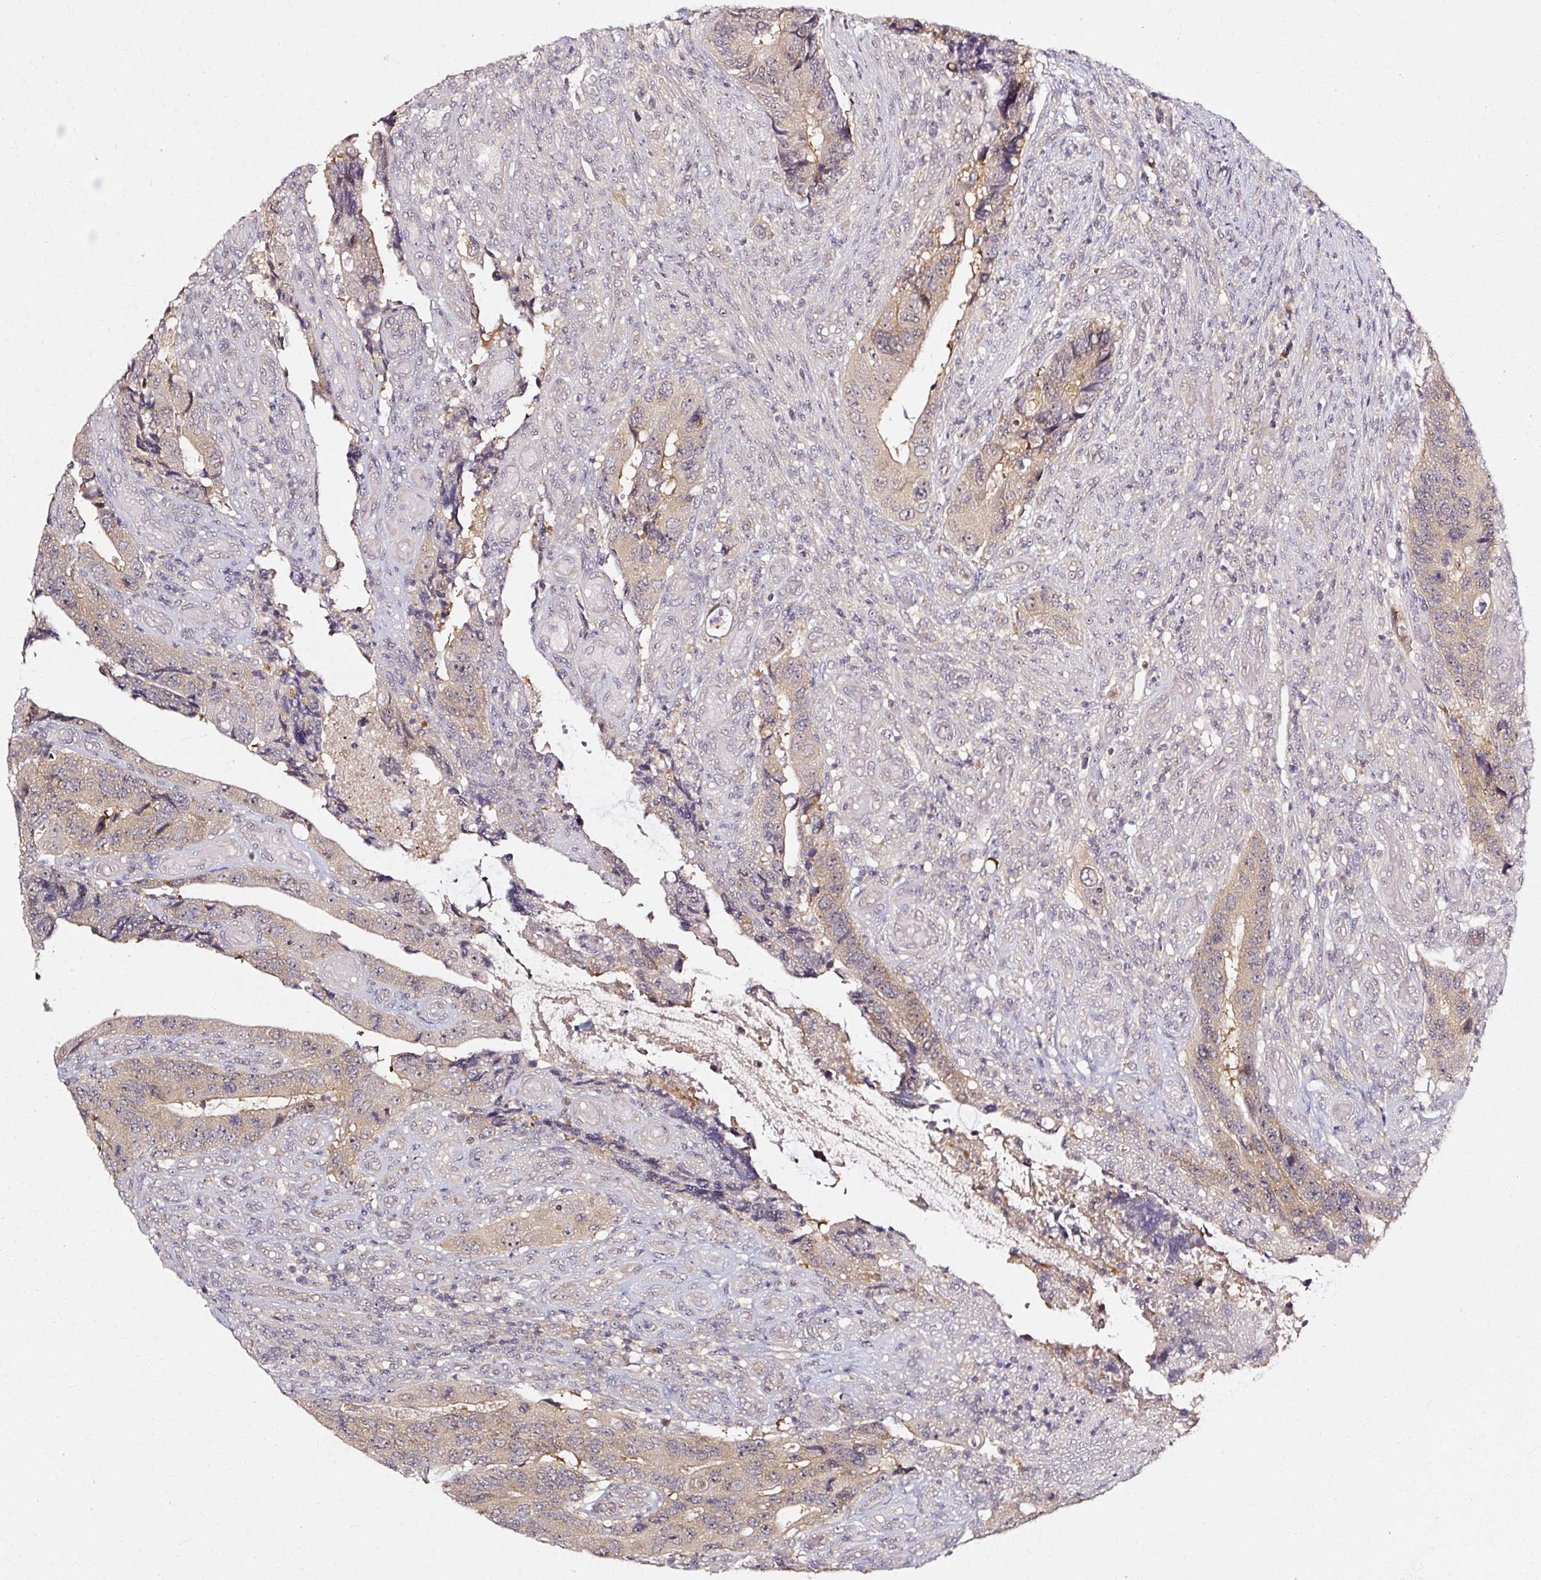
{"staining": {"intensity": "weak", "quantity": ">75%", "location": "cytoplasmic/membranous"}, "tissue": "colorectal cancer", "cell_type": "Tumor cells", "image_type": "cancer", "snomed": [{"axis": "morphology", "description": "Adenocarcinoma, NOS"}, {"axis": "topography", "description": "Colon"}], "caption": "Human colorectal cancer stained for a protein (brown) reveals weak cytoplasmic/membranous positive positivity in approximately >75% of tumor cells.", "gene": "RGPD5", "patient": {"sex": "male", "age": 87}}